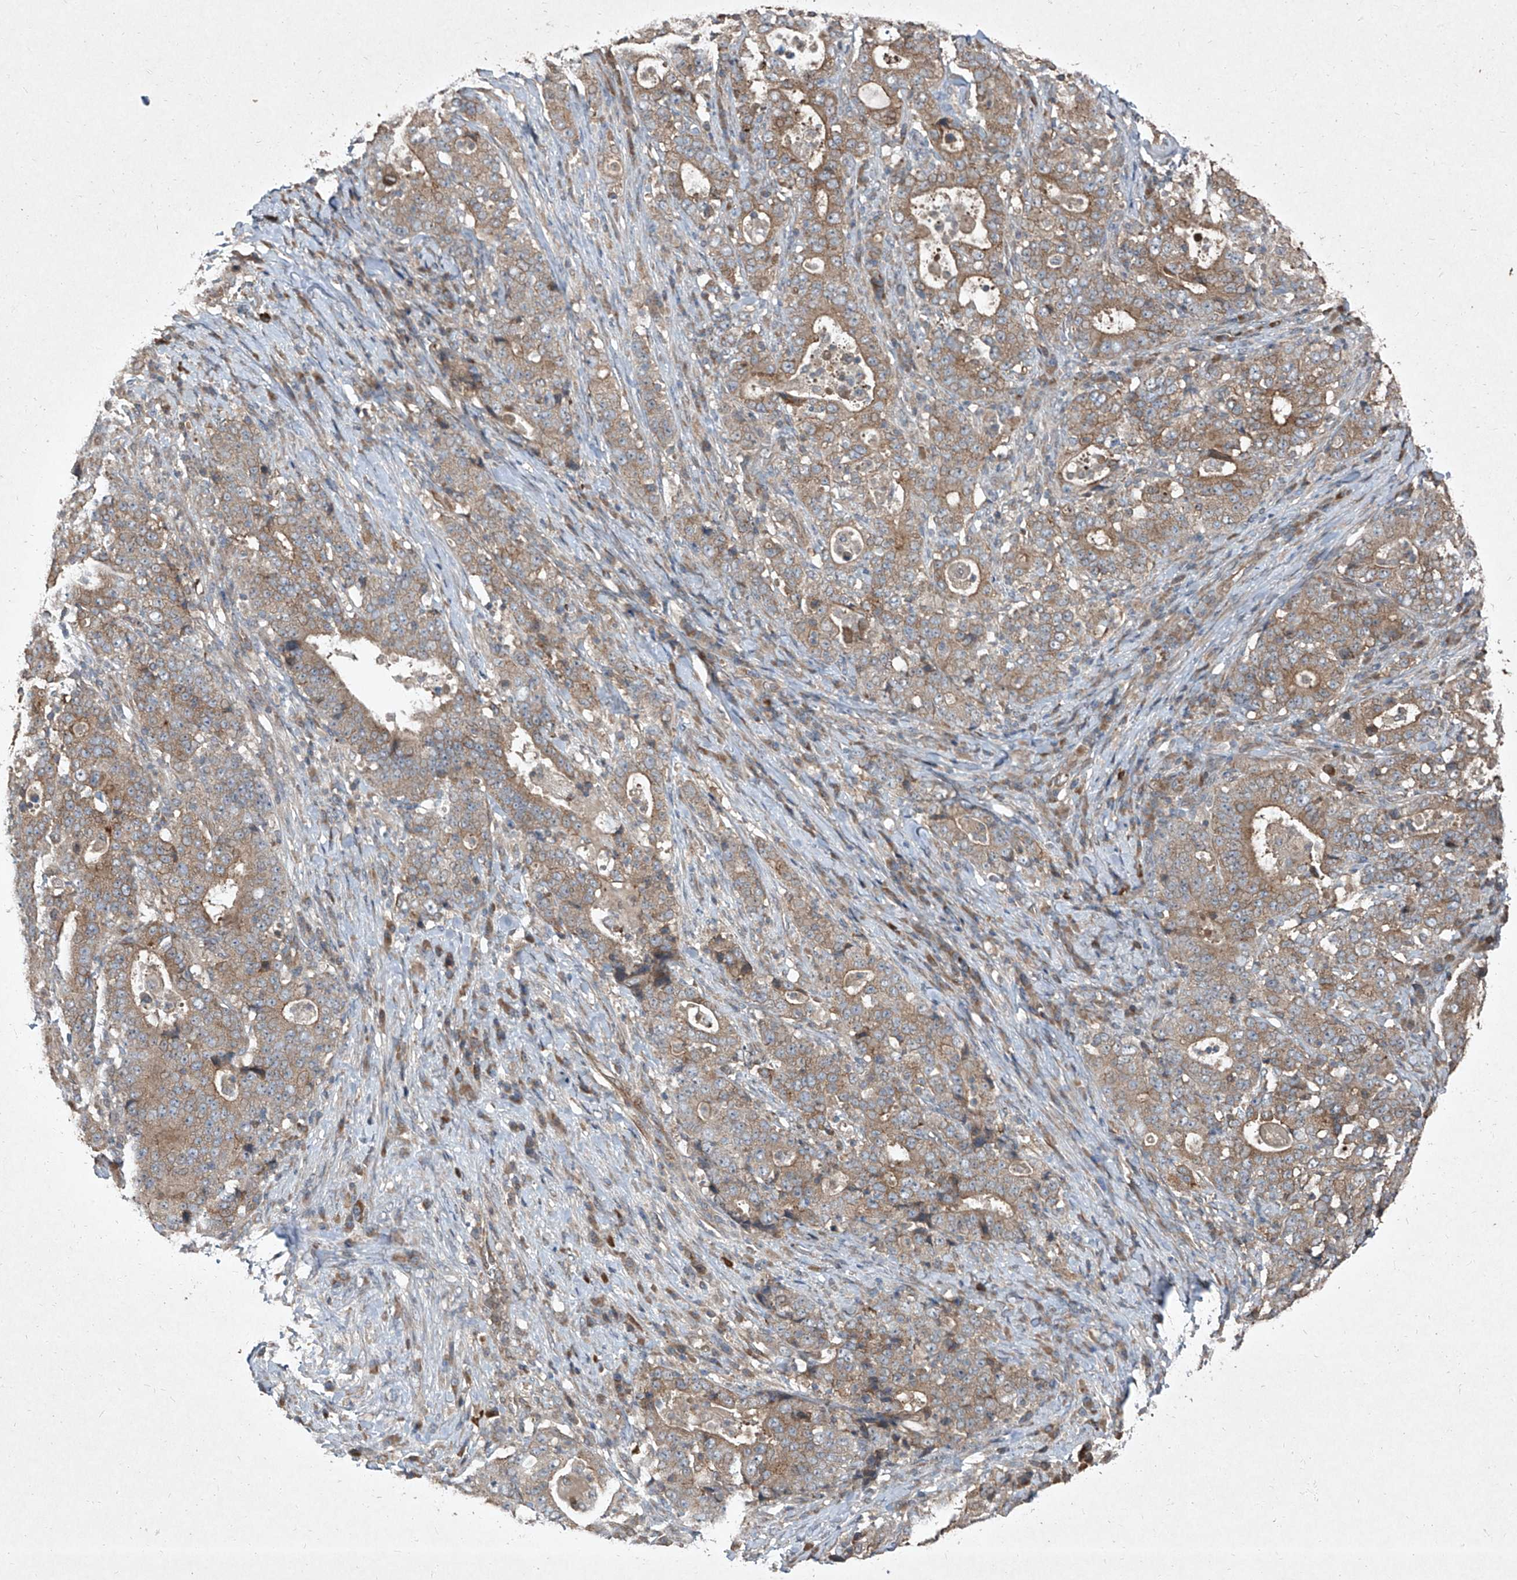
{"staining": {"intensity": "moderate", "quantity": ">75%", "location": "cytoplasmic/membranous"}, "tissue": "stomach cancer", "cell_type": "Tumor cells", "image_type": "cancer", "snomed": [{"axis": "morphology", "description": "Normal tissue, NOS"}, {"axis": "morphology", "description": "Adenocarcinoma, NOS"}, {"axis": "topography", "description": "Stomach, upper"}, {"axis": "topography", "description": "Stomach"}], "caption": "Protein staining reveals moderate cytoplasmic/membranous positivity in about >75% of tumor cells in stomach cancer (adenocarcinoma).", "gene": "CCN1", "patient": {"sex": "male", "age": 59}}